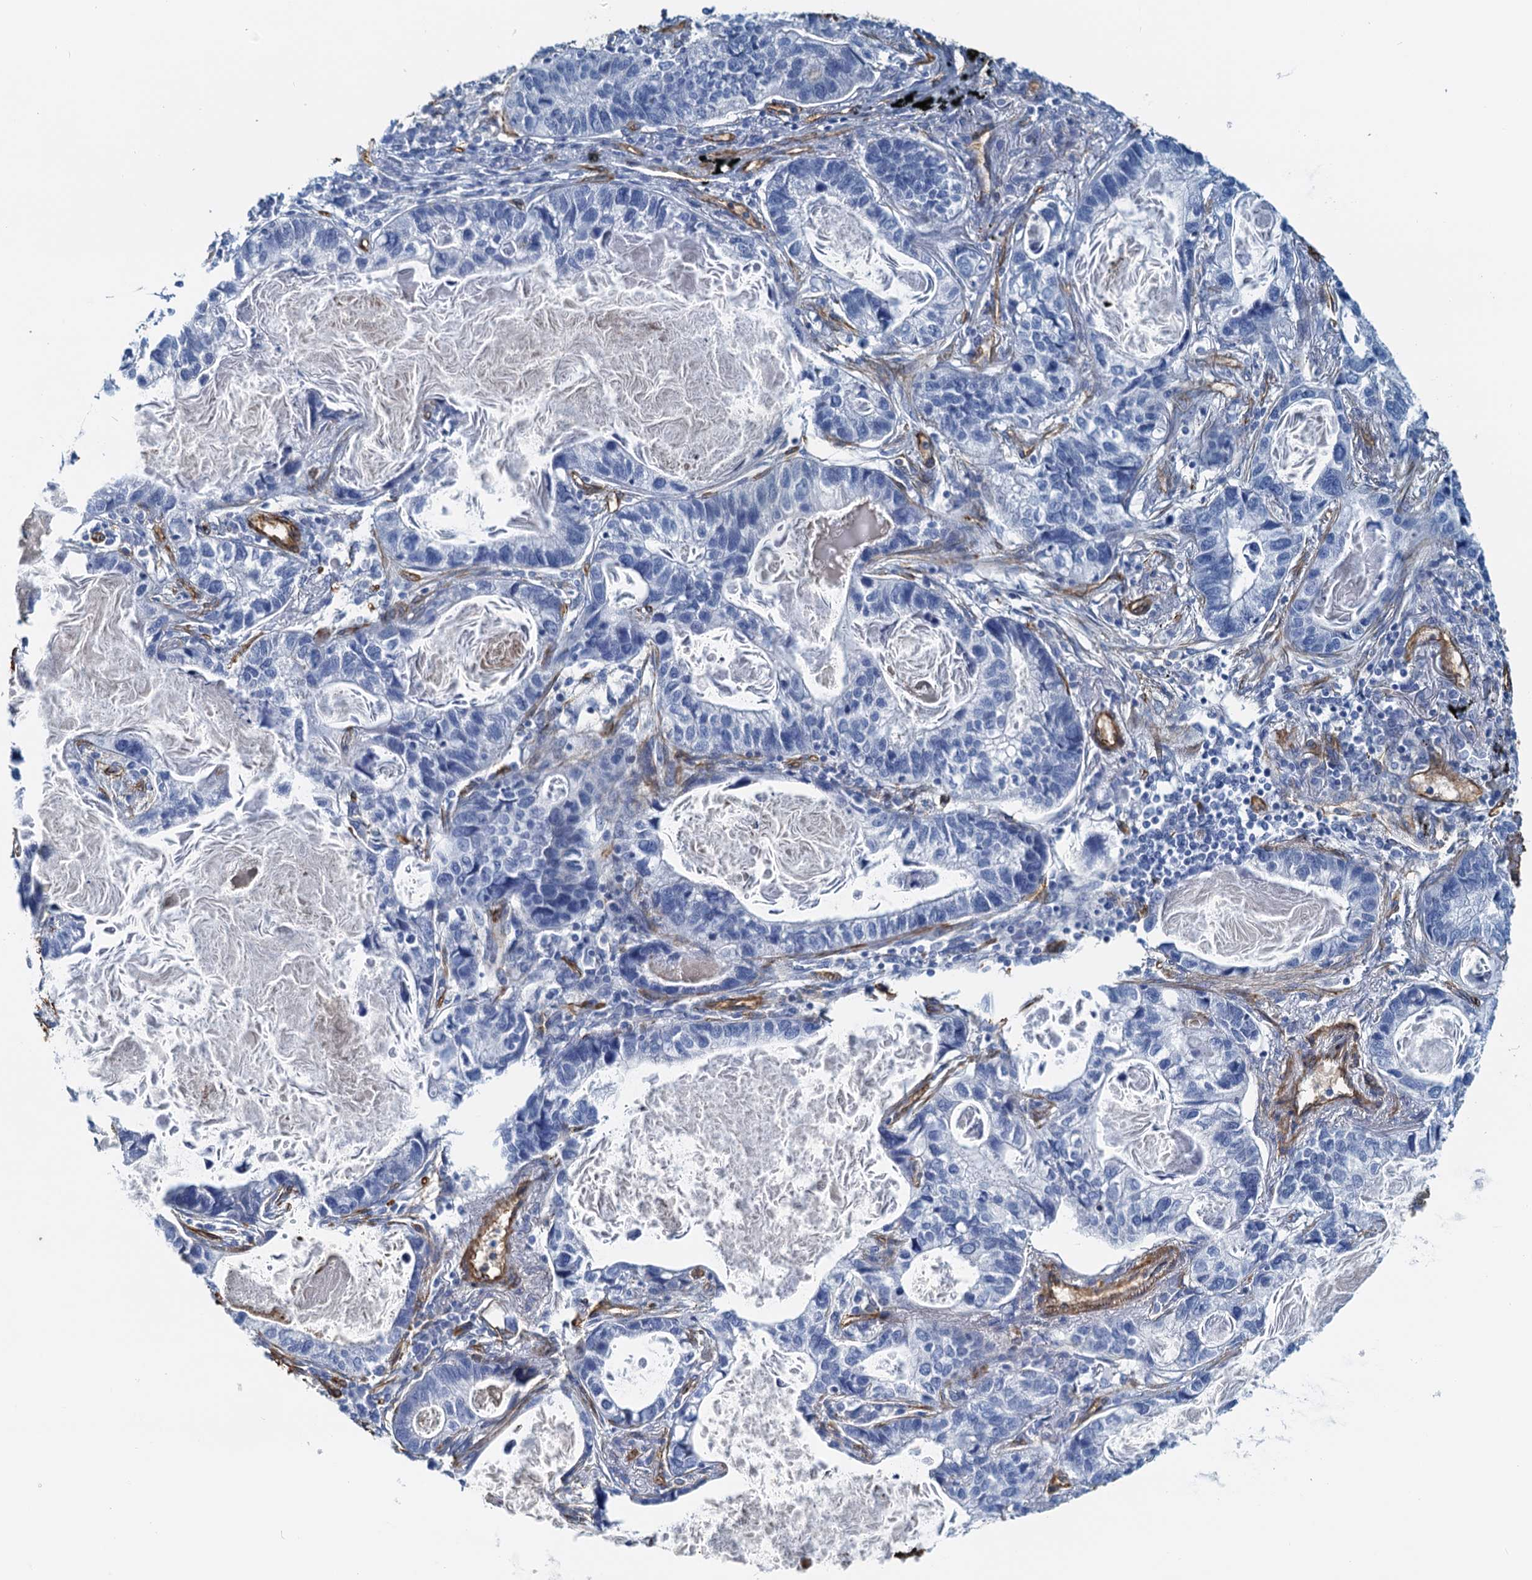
{"staining": {"intensity": "negative", "quantity": "none", "location": "none"}, "tissue": "lung cancer", "cell_type": "Tumor cells", "image_type": "cancer", "snomed": [{"axis": "morphology", "description": "Adenocarcinoma, NOS"}, {"axis": "topography", "description": "Lung"}], "caption": "This is an immunohistochemistry photomicrograph of lung cancer (adenocarcinoma). There is no staining in tumor cells.", "gene": "DGKG", "patient": {"sex": "male", "age": 67}}